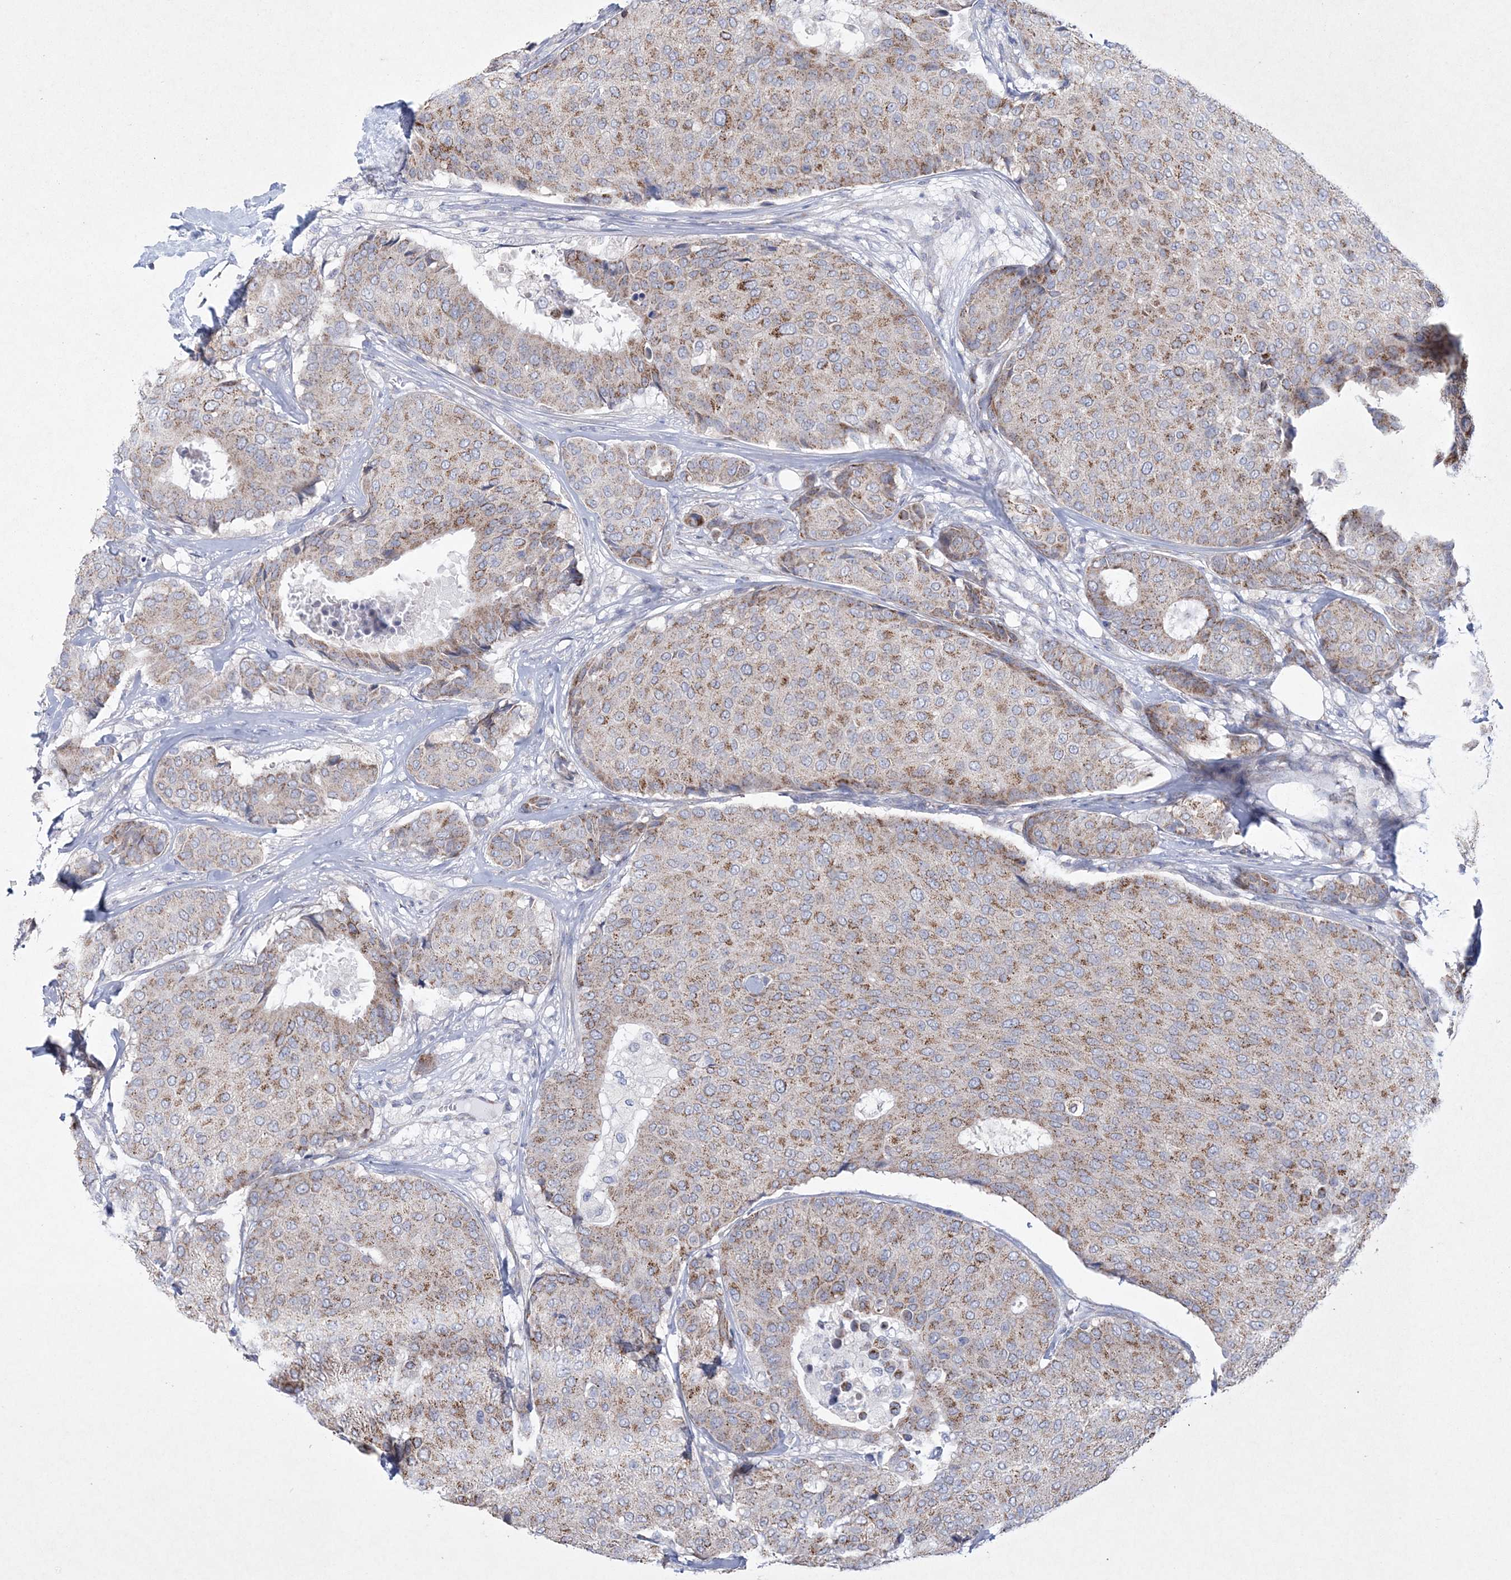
{"staining": {"intensity": "moderate", "quantity": ">75%", "location": "cytoplasmic/membranous"}, "tissue": "breast cancer", "cell_type": "Tumor cells", "image_type": "cancer", "snomed": [{"axis": "morphology", "description": "Duct carcinoma"}, {"axis": "topography", "description": "Breast"}], "caption": "A medium amount of moderate cytoplasmic/membranous staining is present in approximately >75% of tumor cells in breast cancer (invasive ductal carcinoma) tissue.", "gene": "CES4A", "patient": {"sex": "female", "age": 75}}